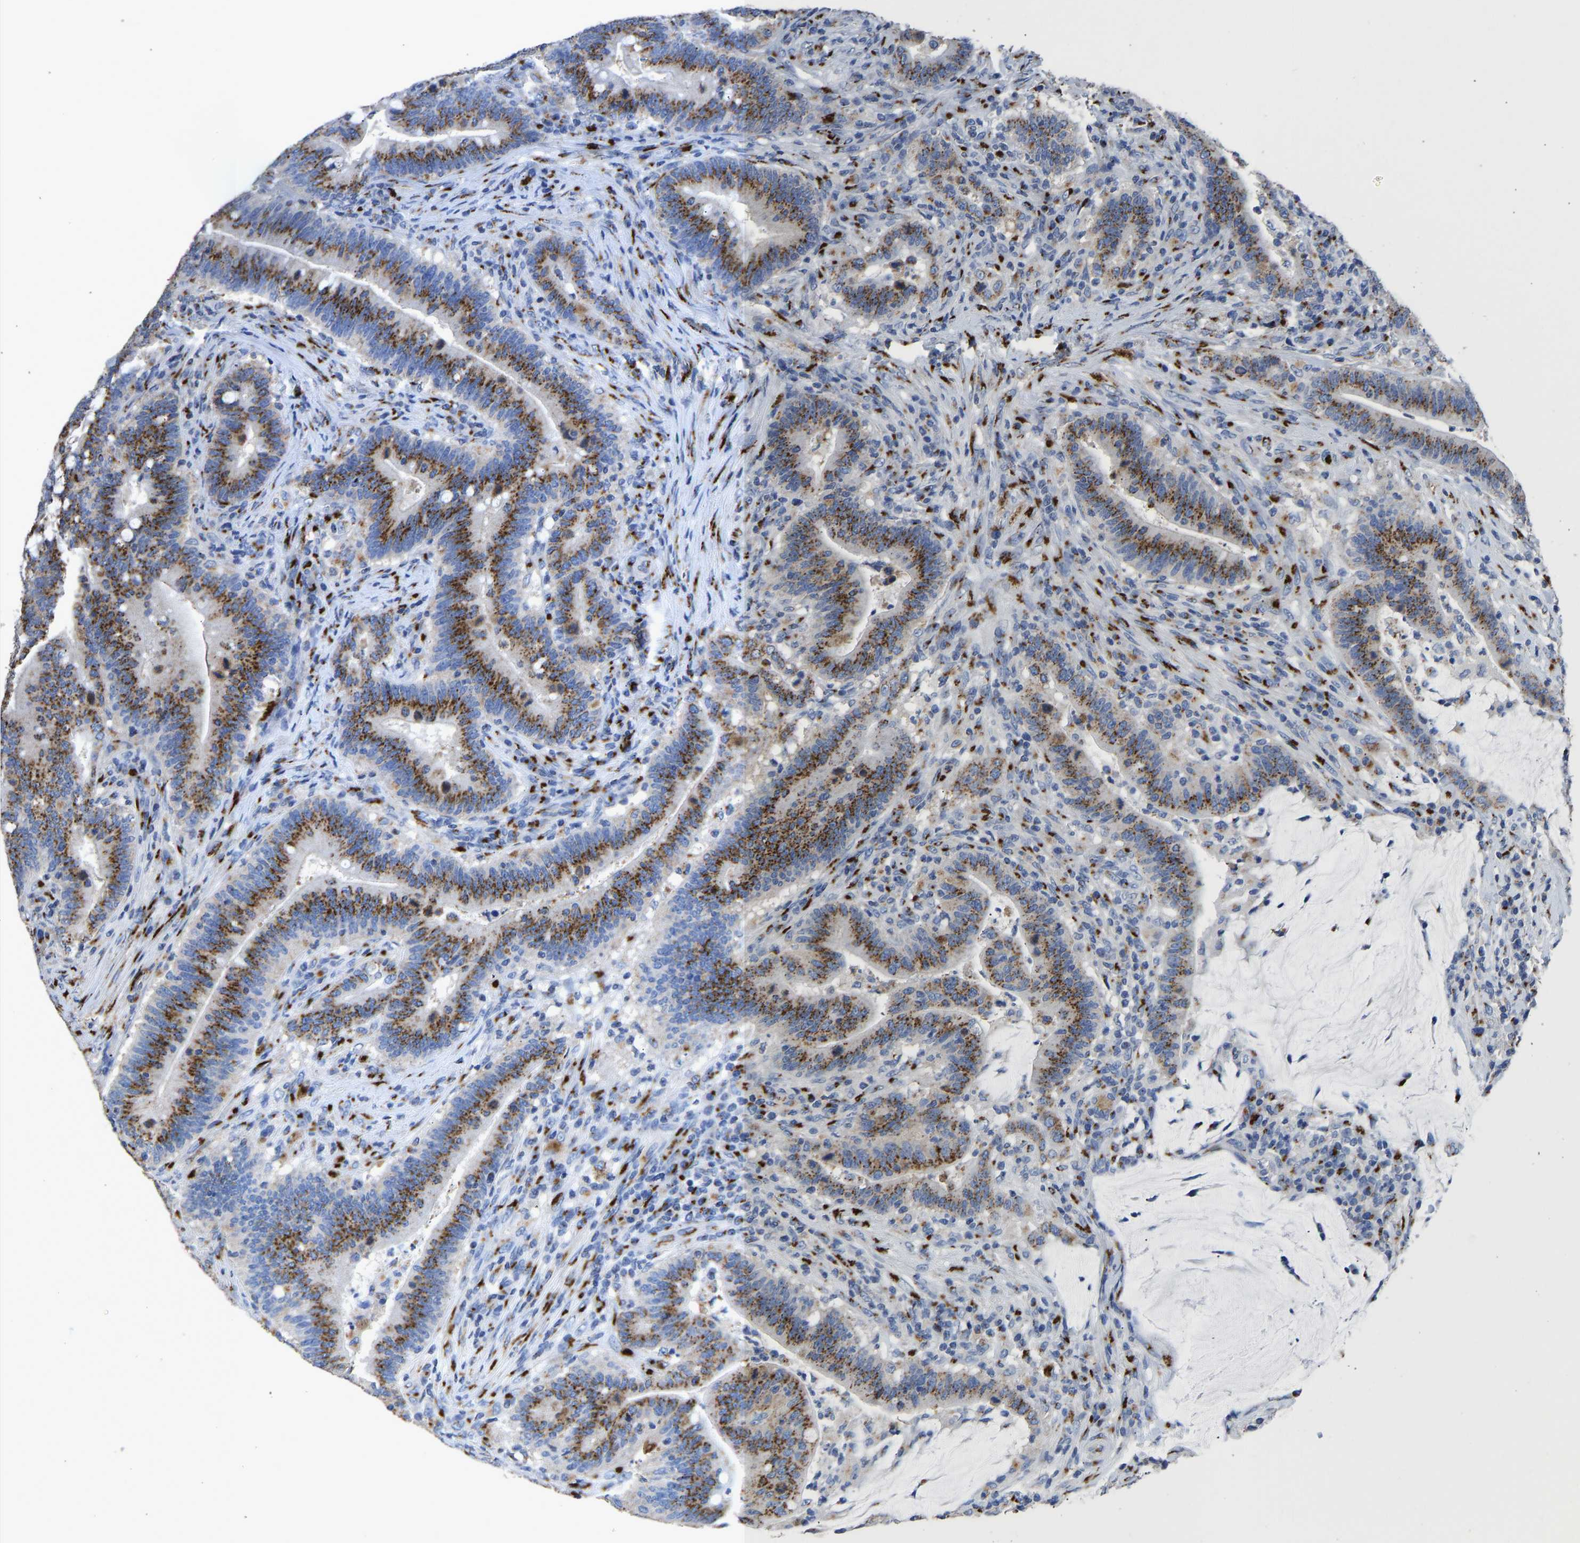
{"staining": {"intensity": "strong", "quantity": ">75%", "location": "cytoplasmic/membranous"}, "tissue": "colorectal cancer", "cell_type": "Tumor cells", "image_type": "cancer", "snomed": [{"axis": "morphology", "description": "Normal tissue, NOS"}, {"axis": "morphology", "description": "Adenocarcinoma, NOS"}, {"axis": "topography", "description": "Colon"}], "caption": "Immunohistochemical staining of human colorectal cancer (adenocarcinoma) demonstrates strong cytoplasmic/membranous protein expression in approximately >75% of tumor cells.", "gene": "TMEM87A", "patient": {"sex": "female", "age": 66}}